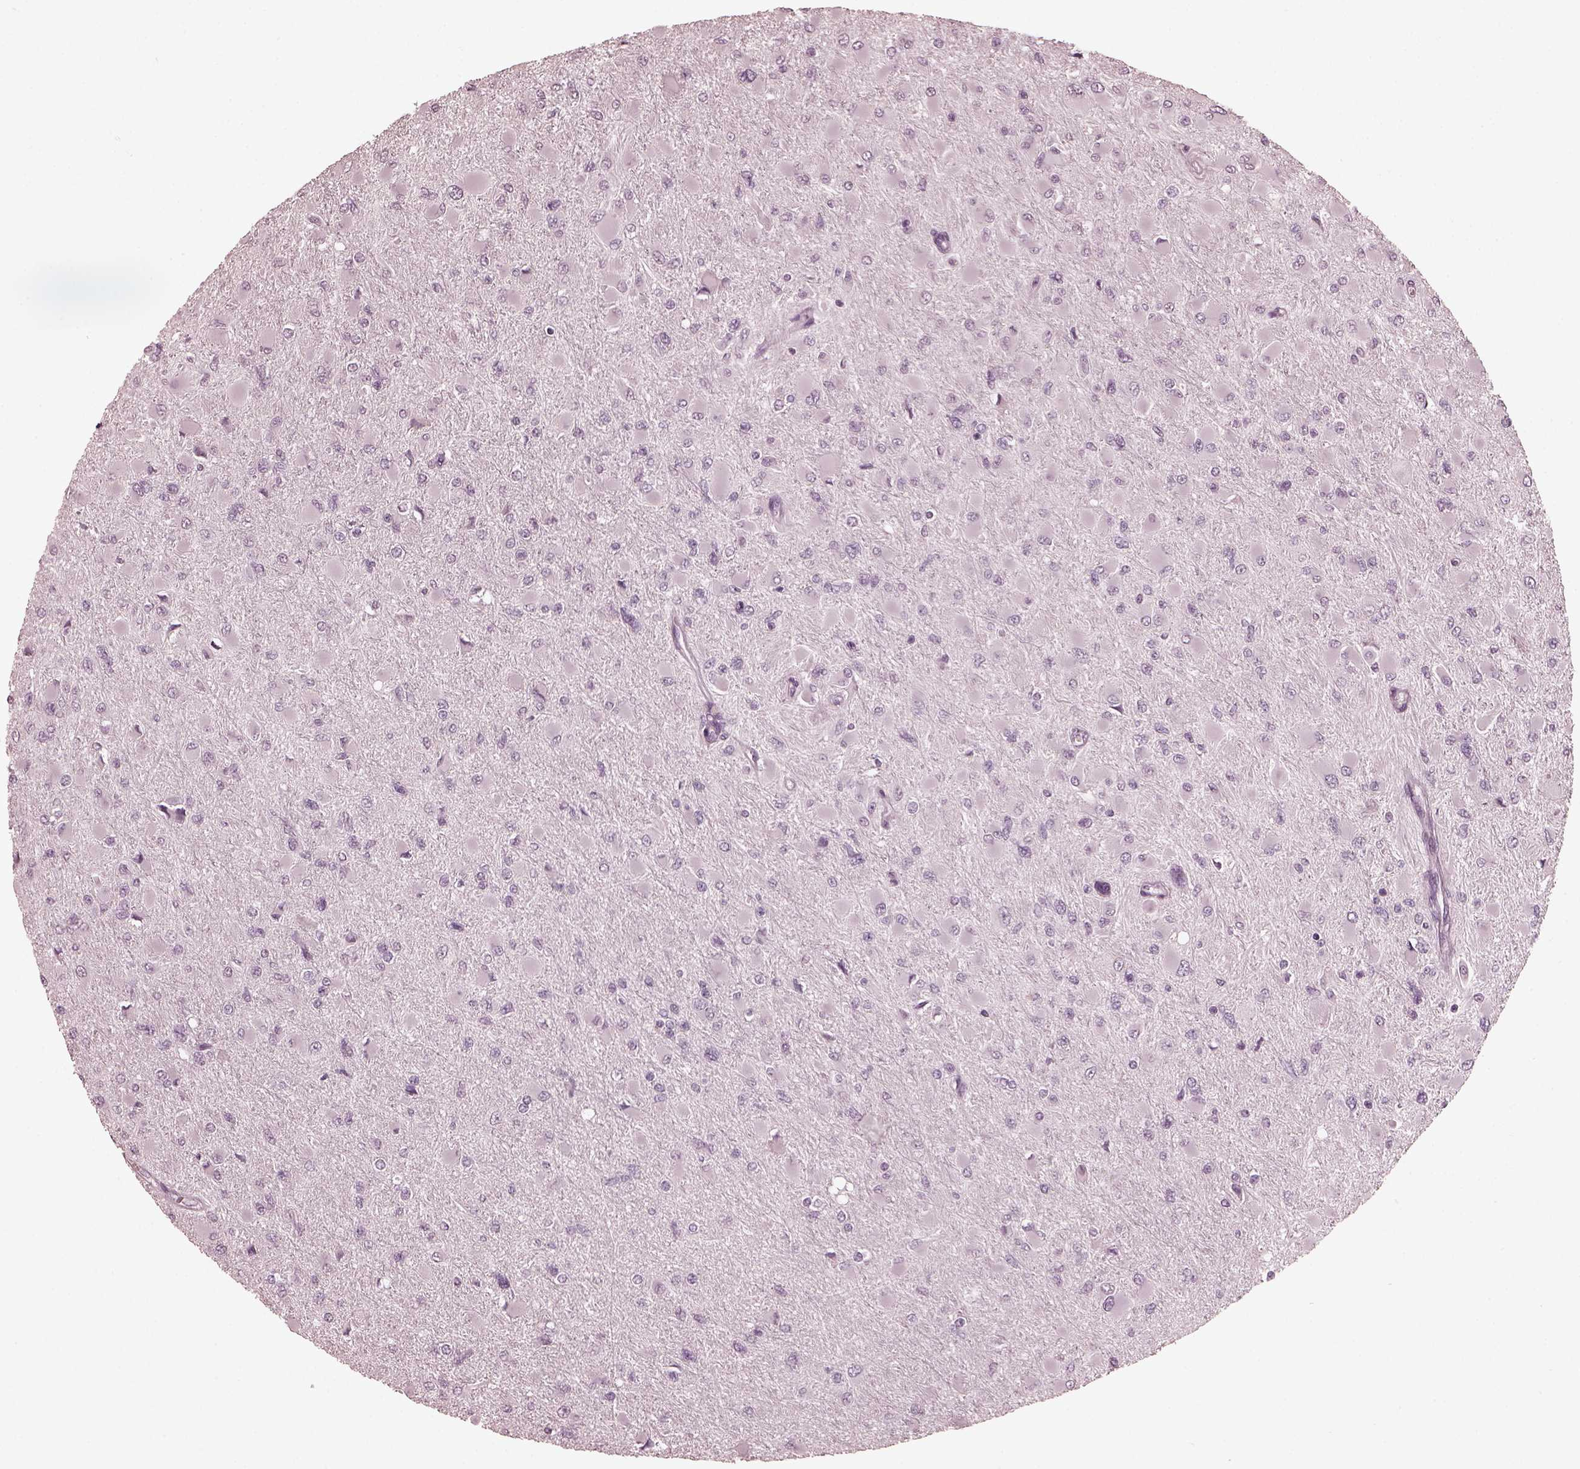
{"staining": {"intensity": "negative", "quantity": "none", "location": "none"}, "tissue": "glioma", "cell_type": "Tumor cells", "image_type": "cancer", "snomed": [{"axis": "morphology", "description": "Glioma, malignant, High grade"}, {"axis": "topography", "description": "Cerebral cortex"}], "caption": "Immunohistochemistry photomicrograph of malignant glioma (high-grade) stained for a protein (brown), which reveals no expression in tumor cells.", "gene": "CGA", "patient": {"sex": "female", "age": 36}}